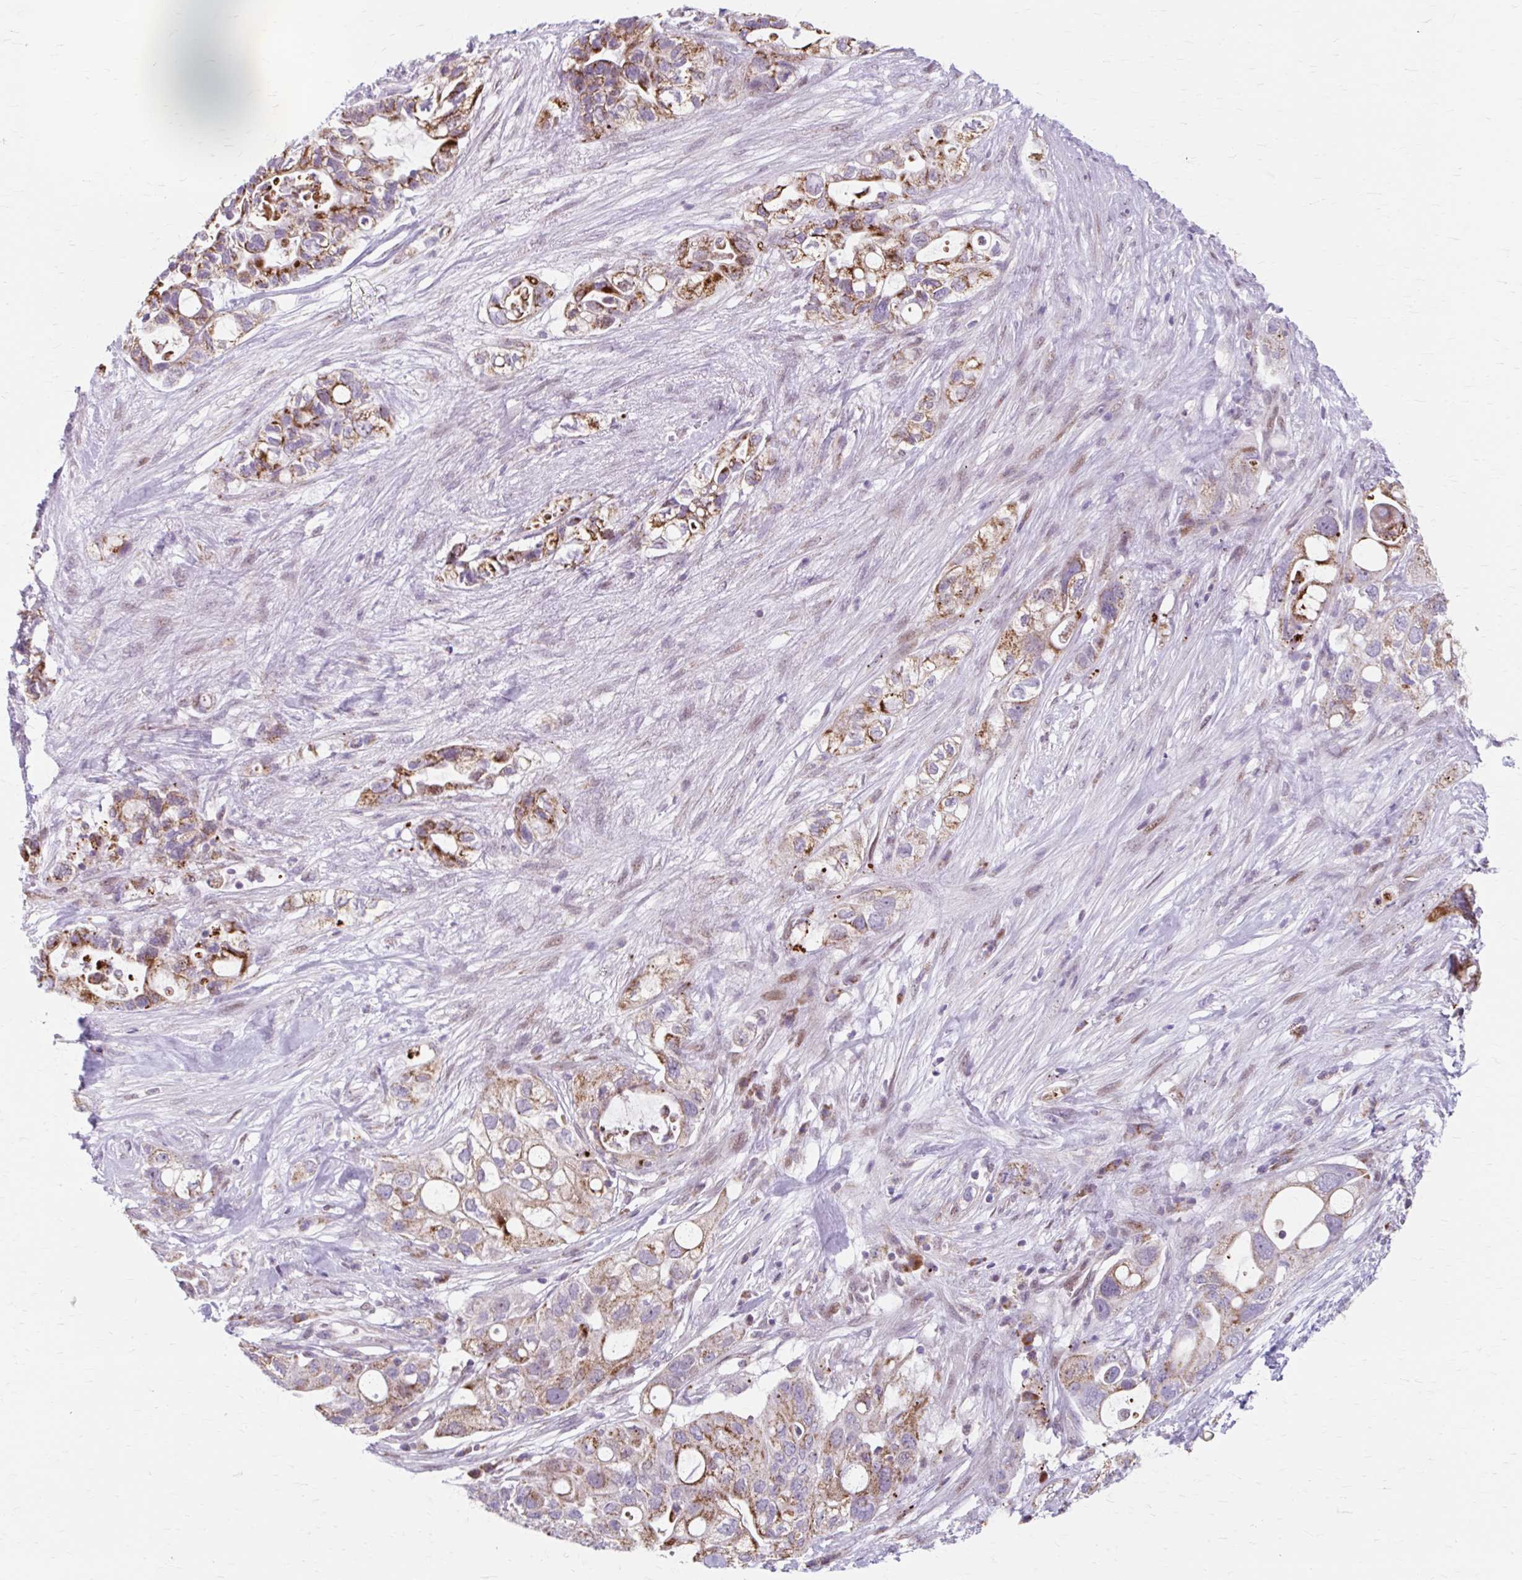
{"staining": {"intensity": "moderate", "quantity": ">75%", "location": "cytoplasmic/membranous"}, "tissue": "pancreatic cancer", "cell_type": "Tumor cells", "image_type": "cancer", "snomed": [{"axis": "morphology", "description": "Adenocarcinoma, NOS"}, {"axis": "topography", "description": "Pancreas"}], "caption": "Tumor cells exhibit medium levels of moderate cytoplasmic/membranous expression in approximately >75% of cells in human pancreatic adenocarcinoma.", "gene": "BEAN1", "patient": {"sex": "female", "age": 72}}